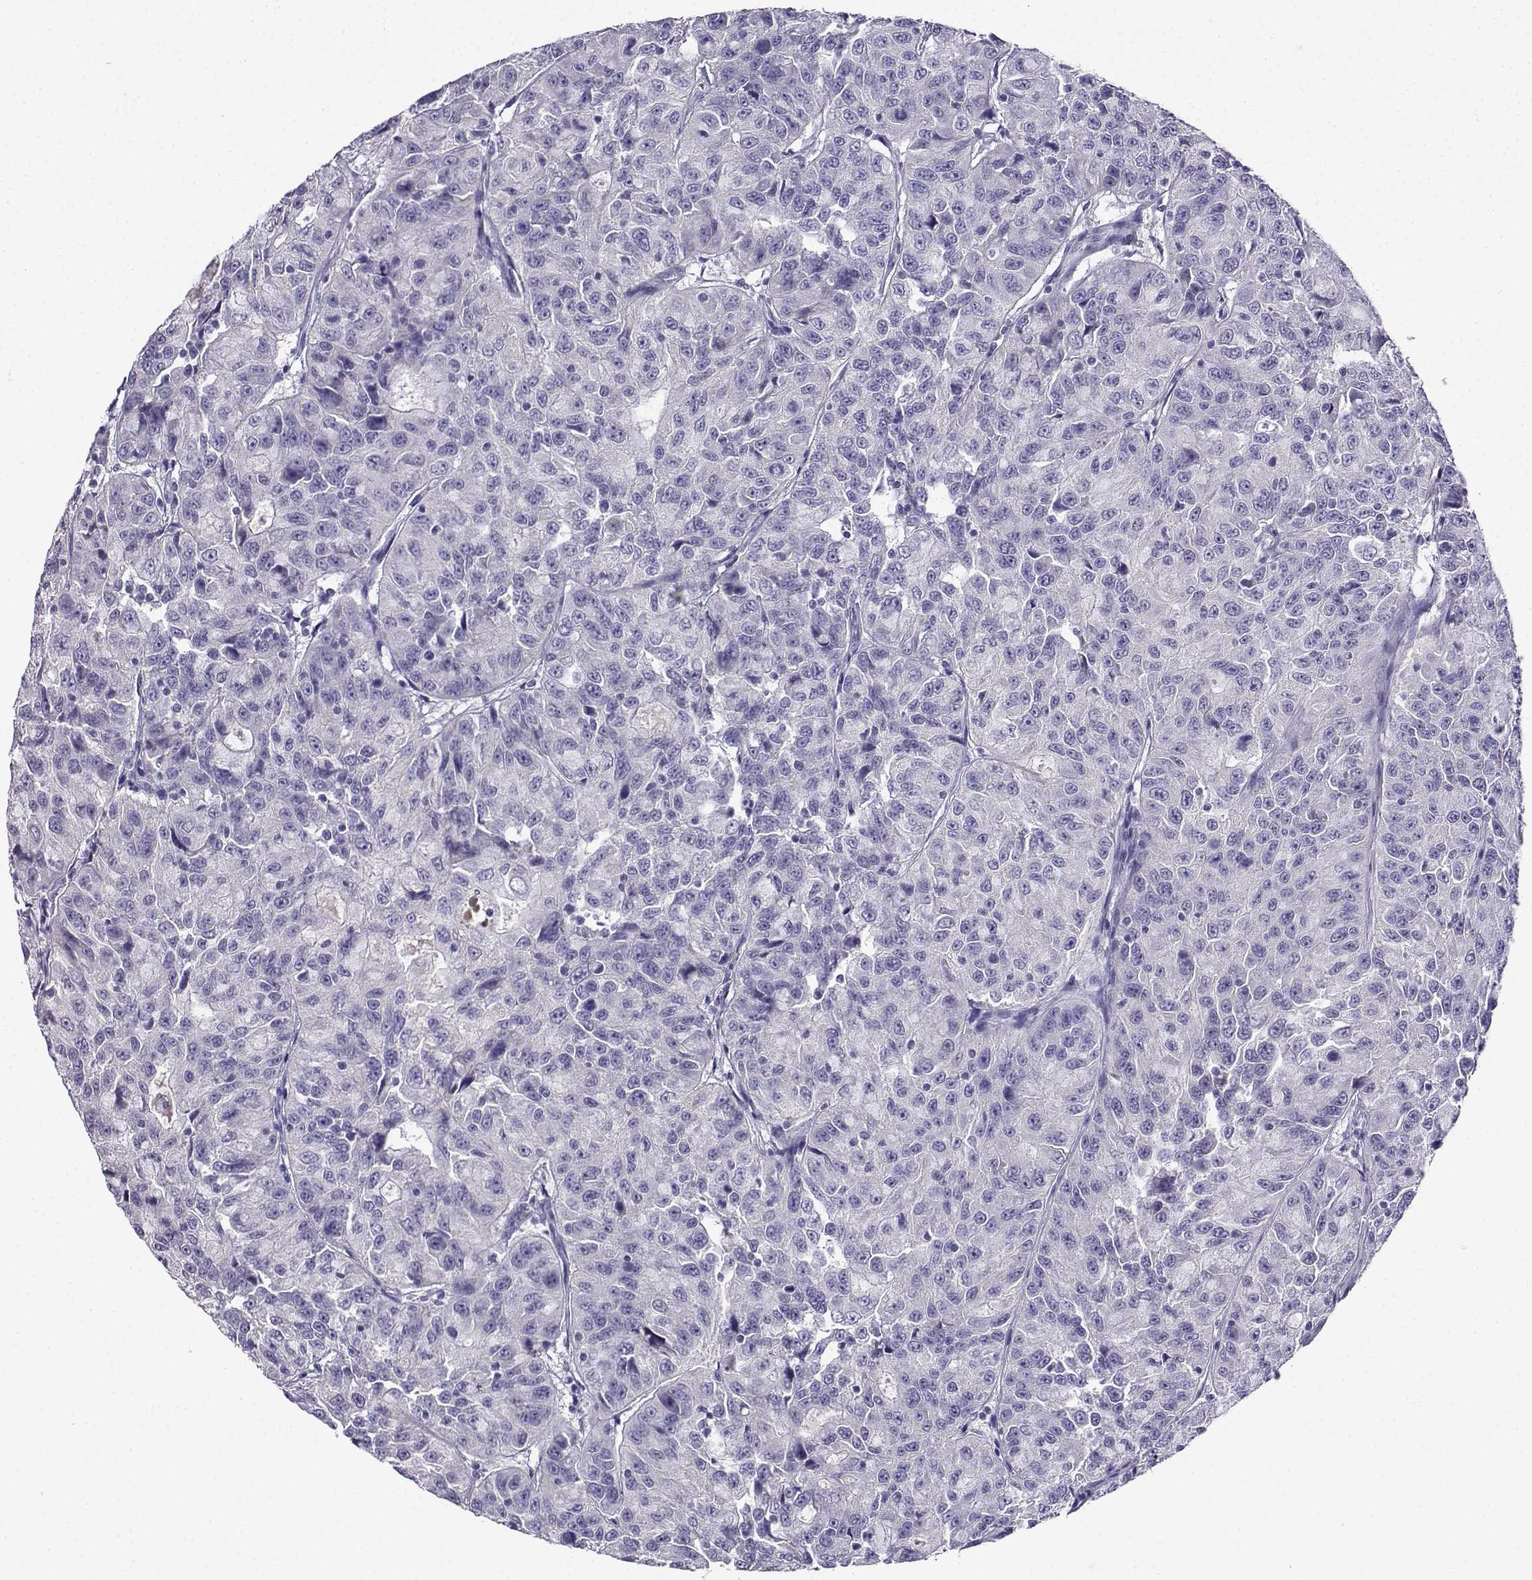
{"staining": {"intensity": "negative", "quantity": "none", "location": "none"}, "tissue": "urothelial cancer", "cell_type": "Tumor cells", "image_type": "cancer", "snomed": [{"axis": "morphology", "description": "Urothelial carcinoma, NOS"}, {"axis": "morphology", "description": "Urothelial carcinoma, High grade"}, {"axis": "topography", "description": "Urinary bladder"}], "caption": "This is an IHC histopathology image of high-grade urothelial carcinoma. There is no expression in tumor cells.", "gene": "LINGO1", "patient": {"sex": "female", "age": 73}}